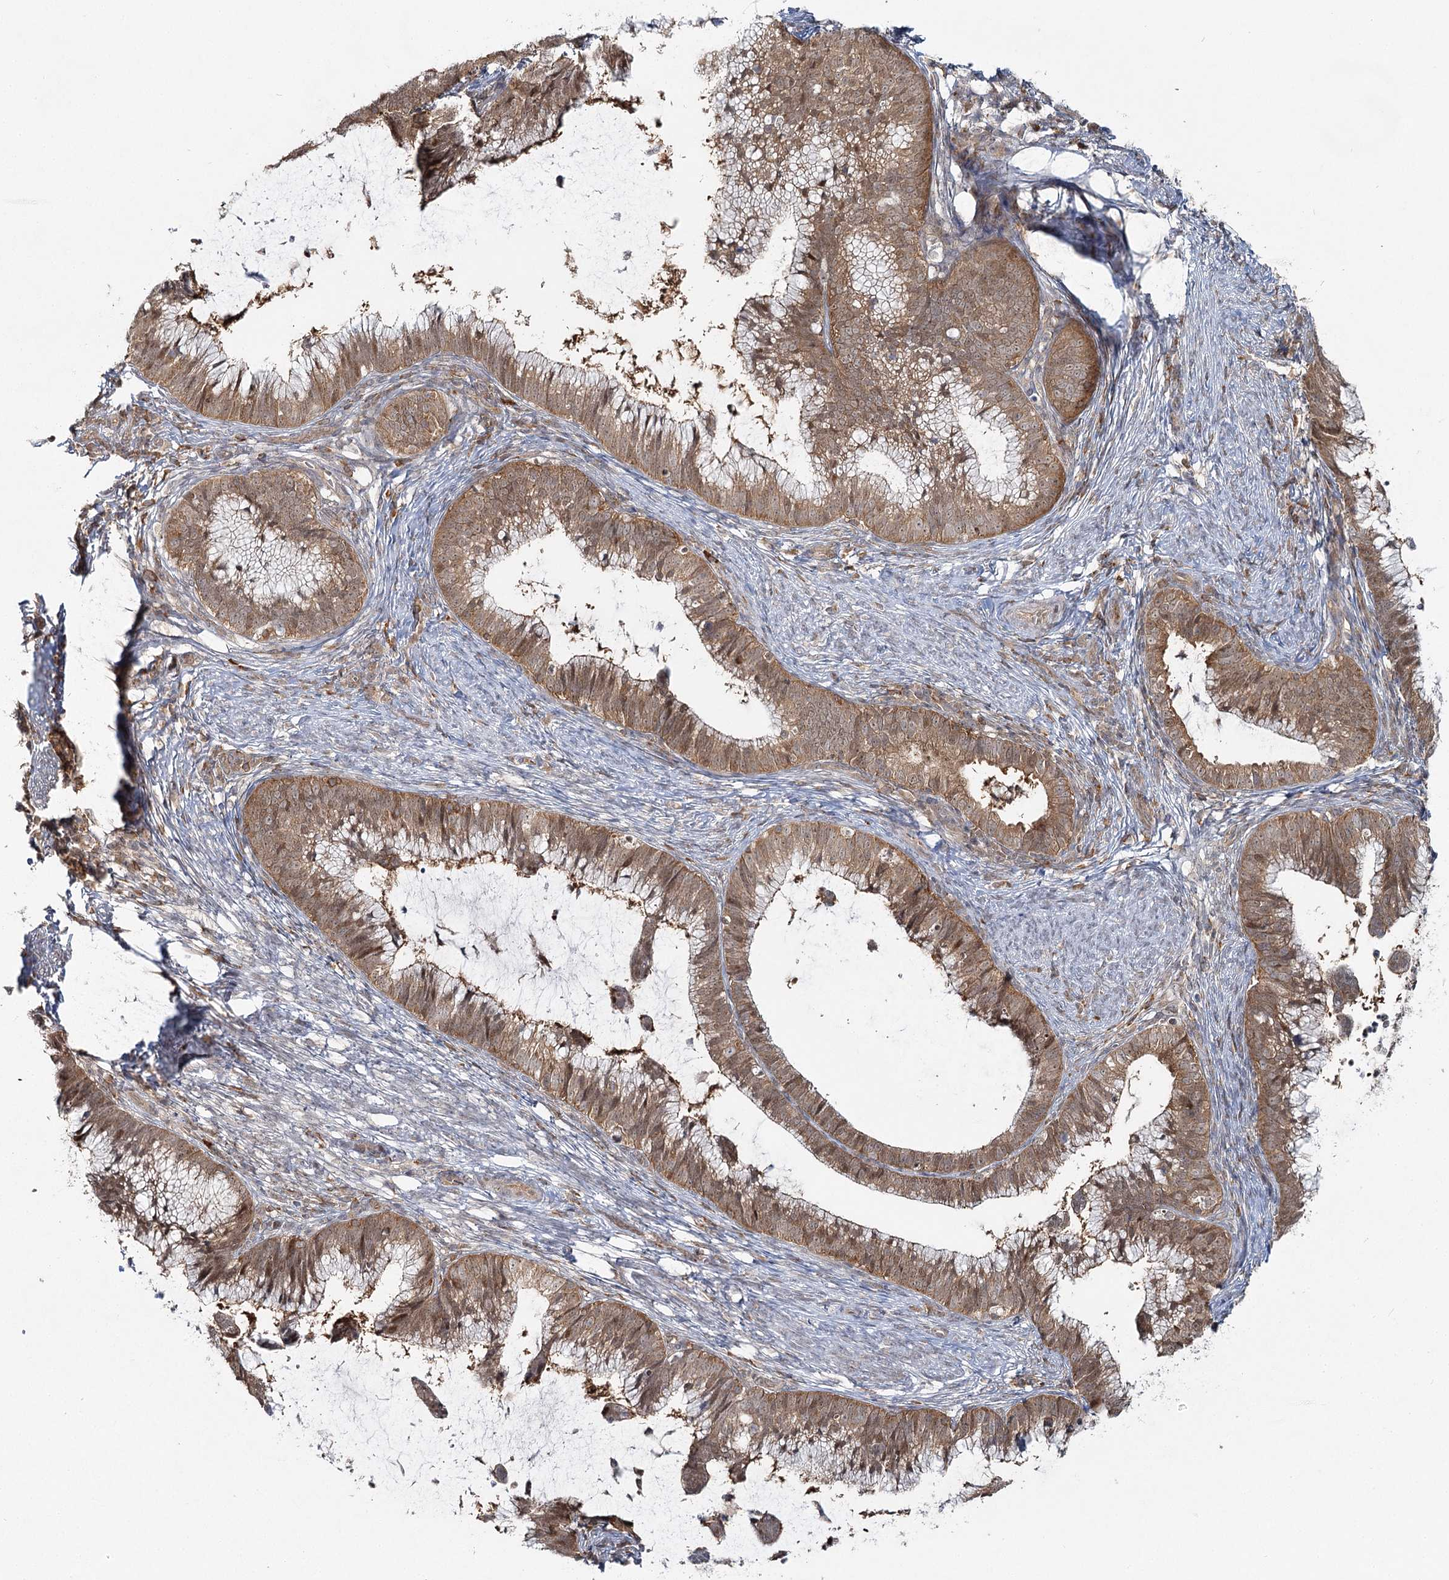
{"staining": {"intensity": "moderate", "quantity": ">75%", "location": "cytoplasmic/membranous"}, "tissue": "cervical cancer", "cell_type": "Tumor cells", "image_type": "cancer", "snomed": [{"axis": "morphology", "description": "Adenocarcinoma, NOS"}, {"axis": "topography", "description": "Cervix"}], "caption": "A brown stain shows moderate cytoplasmic/membranous staining of a protein in cervical cancer tumor cells. The staining is performed using DAB brown chromogen to label protein expression. The nuclei are counter-stained blue using hematoxylin.", "gene": "FAM120B", "patient": {"sex": "female", "age": 36}}